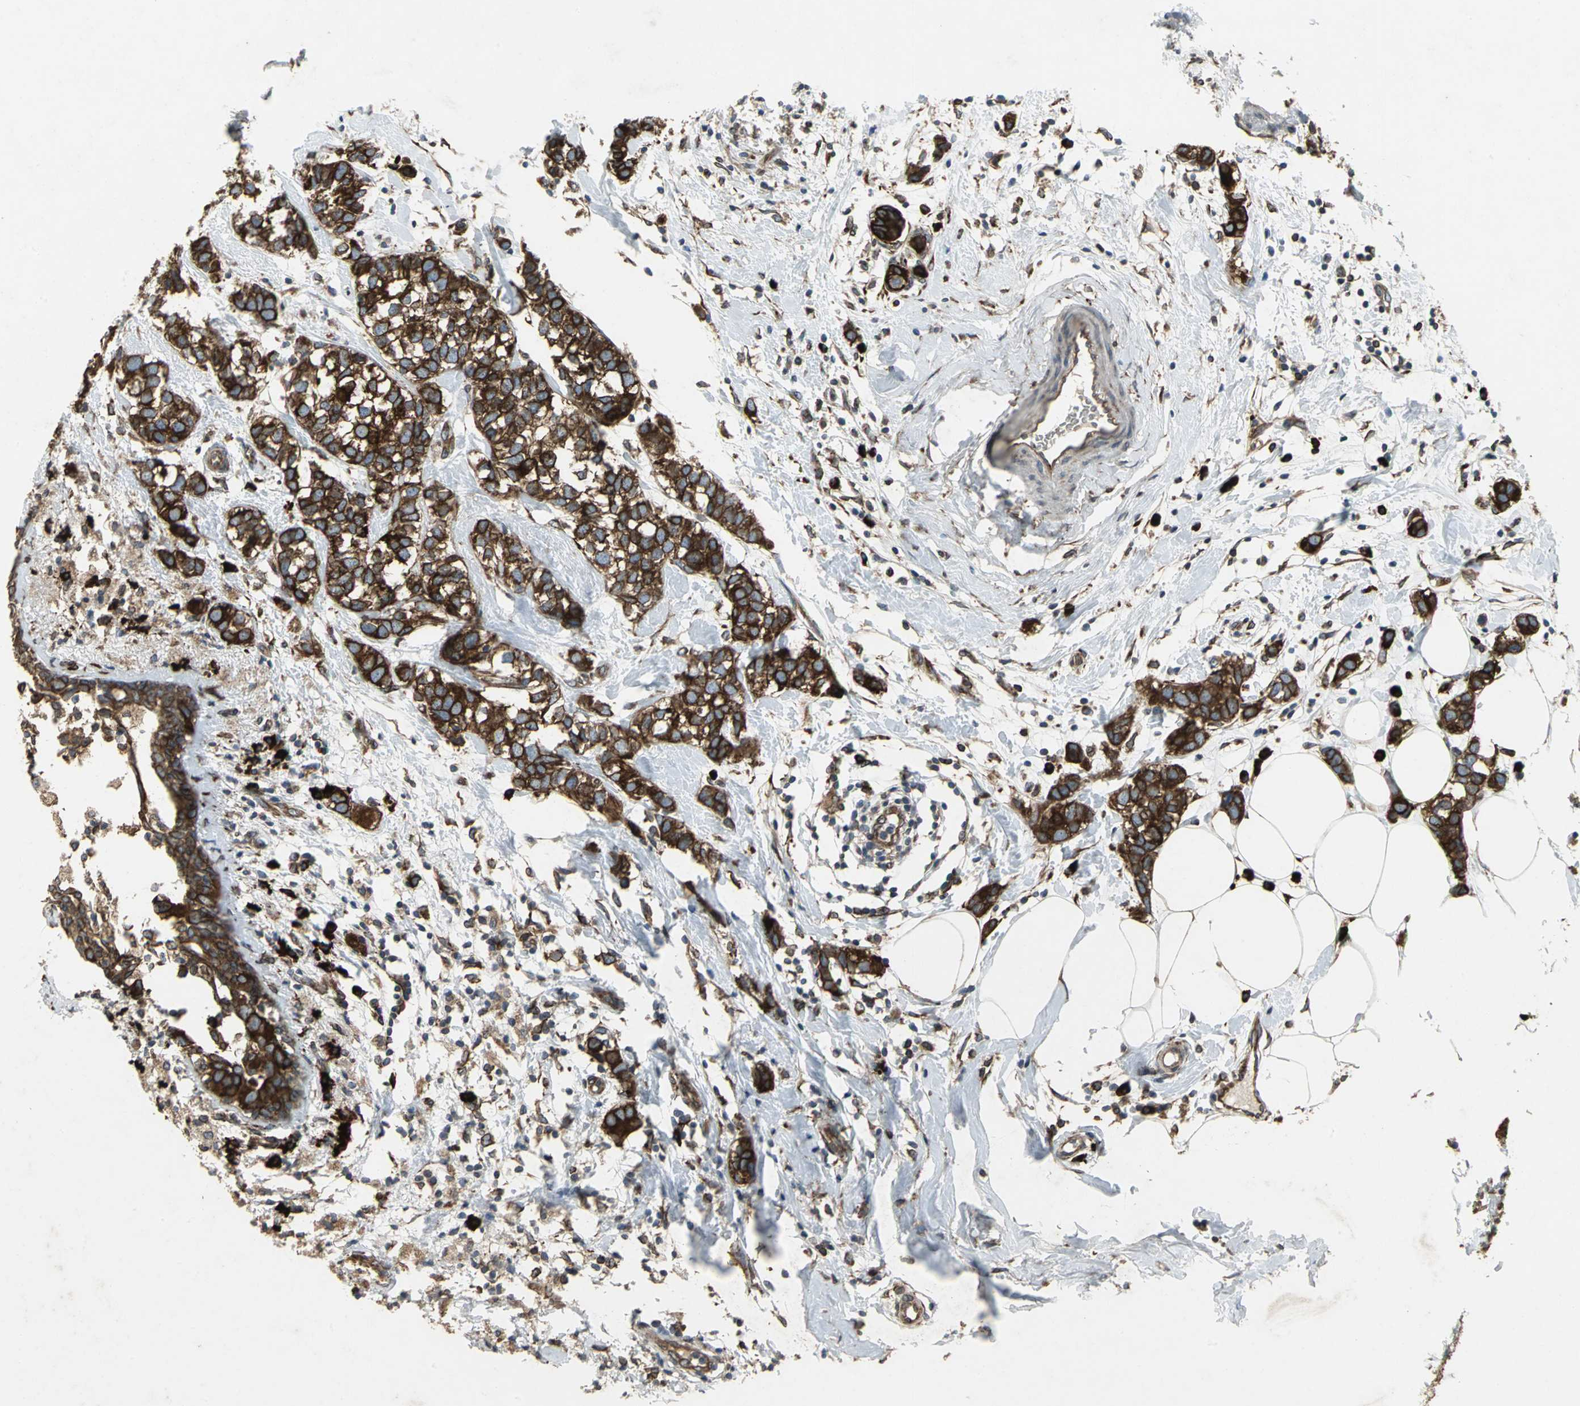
{"staining": {"intensity": "strong", "quantity": ">75%", "location": "cytoplasmic/membranous"}, "tissue": "breast cancer", "cell_type": "Tumor cells", "image_type": "cancer", "snomed": [{"axis": "morphology", "description": "Normal tissue, NOS"}, {"axis": "morphology", "description": "Duct carcinoma"}, {"axis": "topography", "description": "Breast"}], "caption": "The photomicrograph shows immunohistochemical staining of breast cancer (infiltrating ductal carcinoma). There is strong cytoplasmic/membranous expression is seen in approximately >75% of tumor cells.", "gene": "SYVN1", "patient": {"sex": "female", "age": 50}}